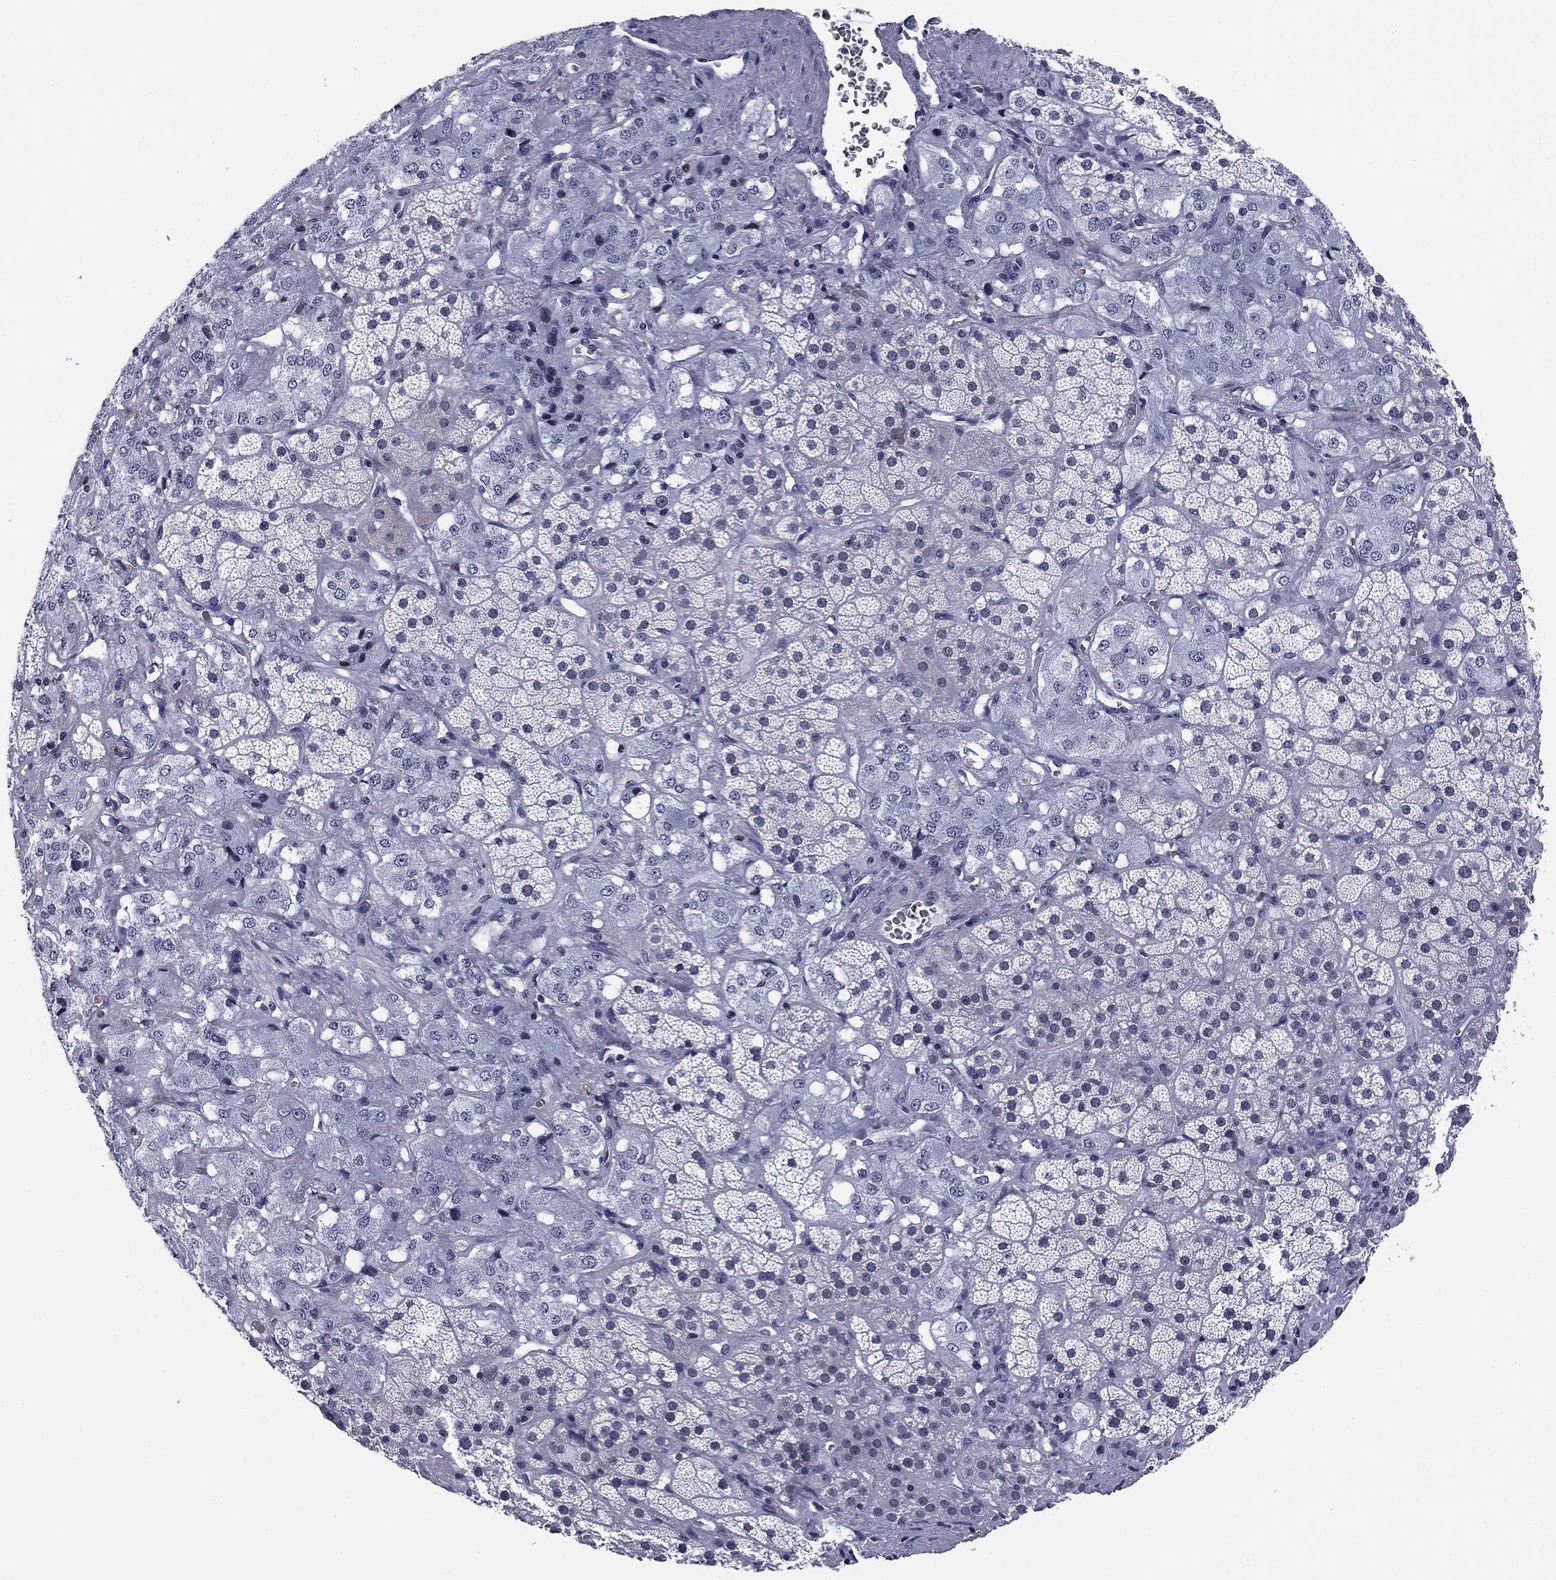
{"staining": {"intensity": "negative", "quantity": "none", "location": "none"}, "tissue": "adrenal gland", "cell_type": "Glandular cells", "image_type": "normal", "snomed": [{"axis": "morphology", "description": "Normal tissue, NOS"}, {"axis": "topography", "description": "Adrenal gland"}], "caption": "Immunohistochemistry of unremarkable human adrenal gland demonstrates no positivity in glandular cells.", "gene": "CCDC144A", "patient": {"sex": "male", "age": 57}}